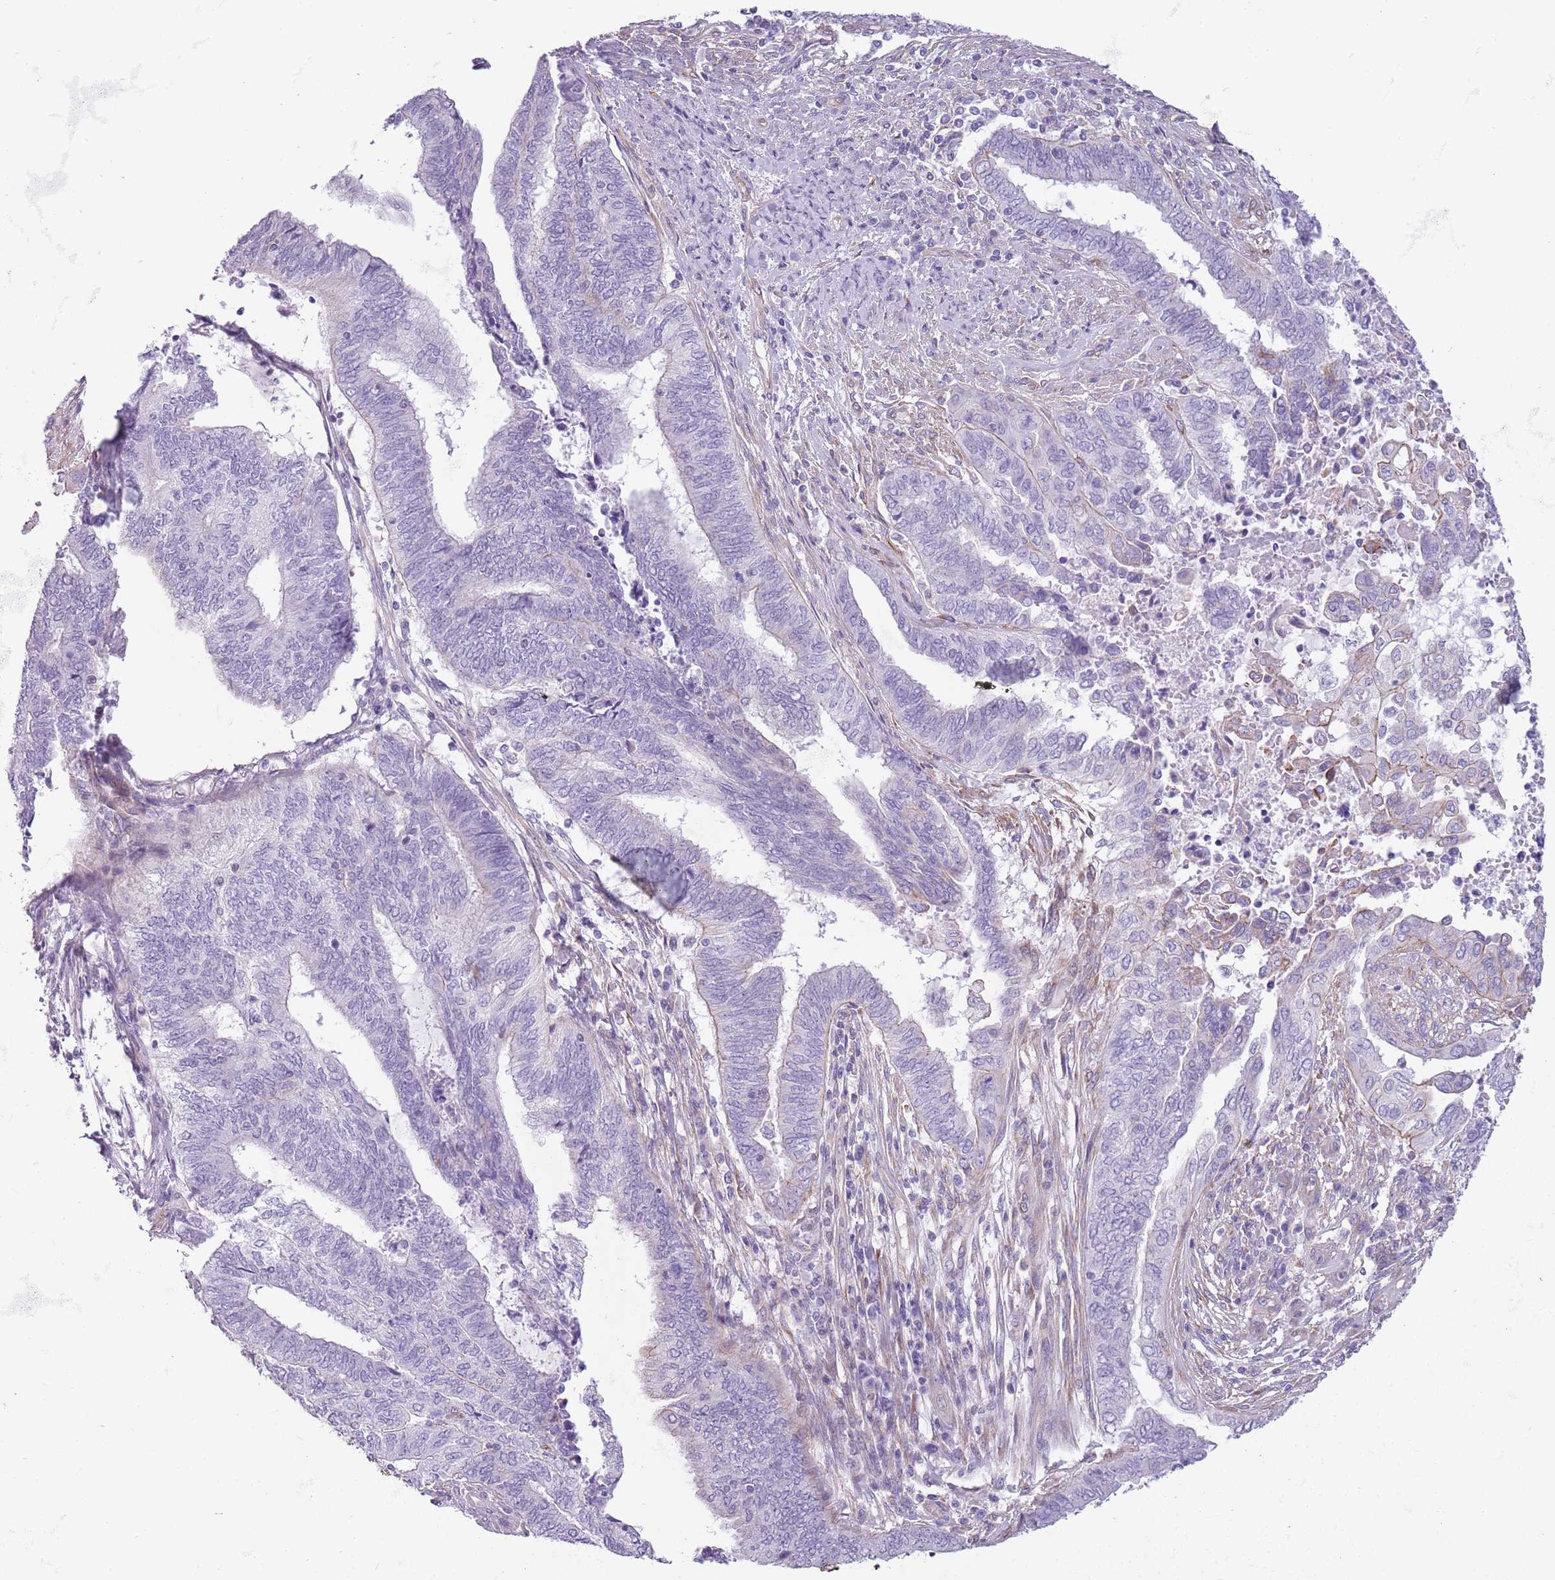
{"staining": {"intensity": "negative", "quantity": "none", "location": "none"}, "tissue": "endometrial cancer", "cell_type": "Tumor cells", "image_type": "cancer", "snomed": [{"axis": "morphology", "description": "Adenocarcinoma, NOS"}, {"axis": "topography", "description": "Uterus"}, {"axis": "topography", "description": "Endometrium"}], "caption": "Human endometrial cancer stained for a protein using immunohistochemistry reveals no positivity in tumor cells.", "gene": "RBP3", "patient": {"sex": "female", "age": 70}}